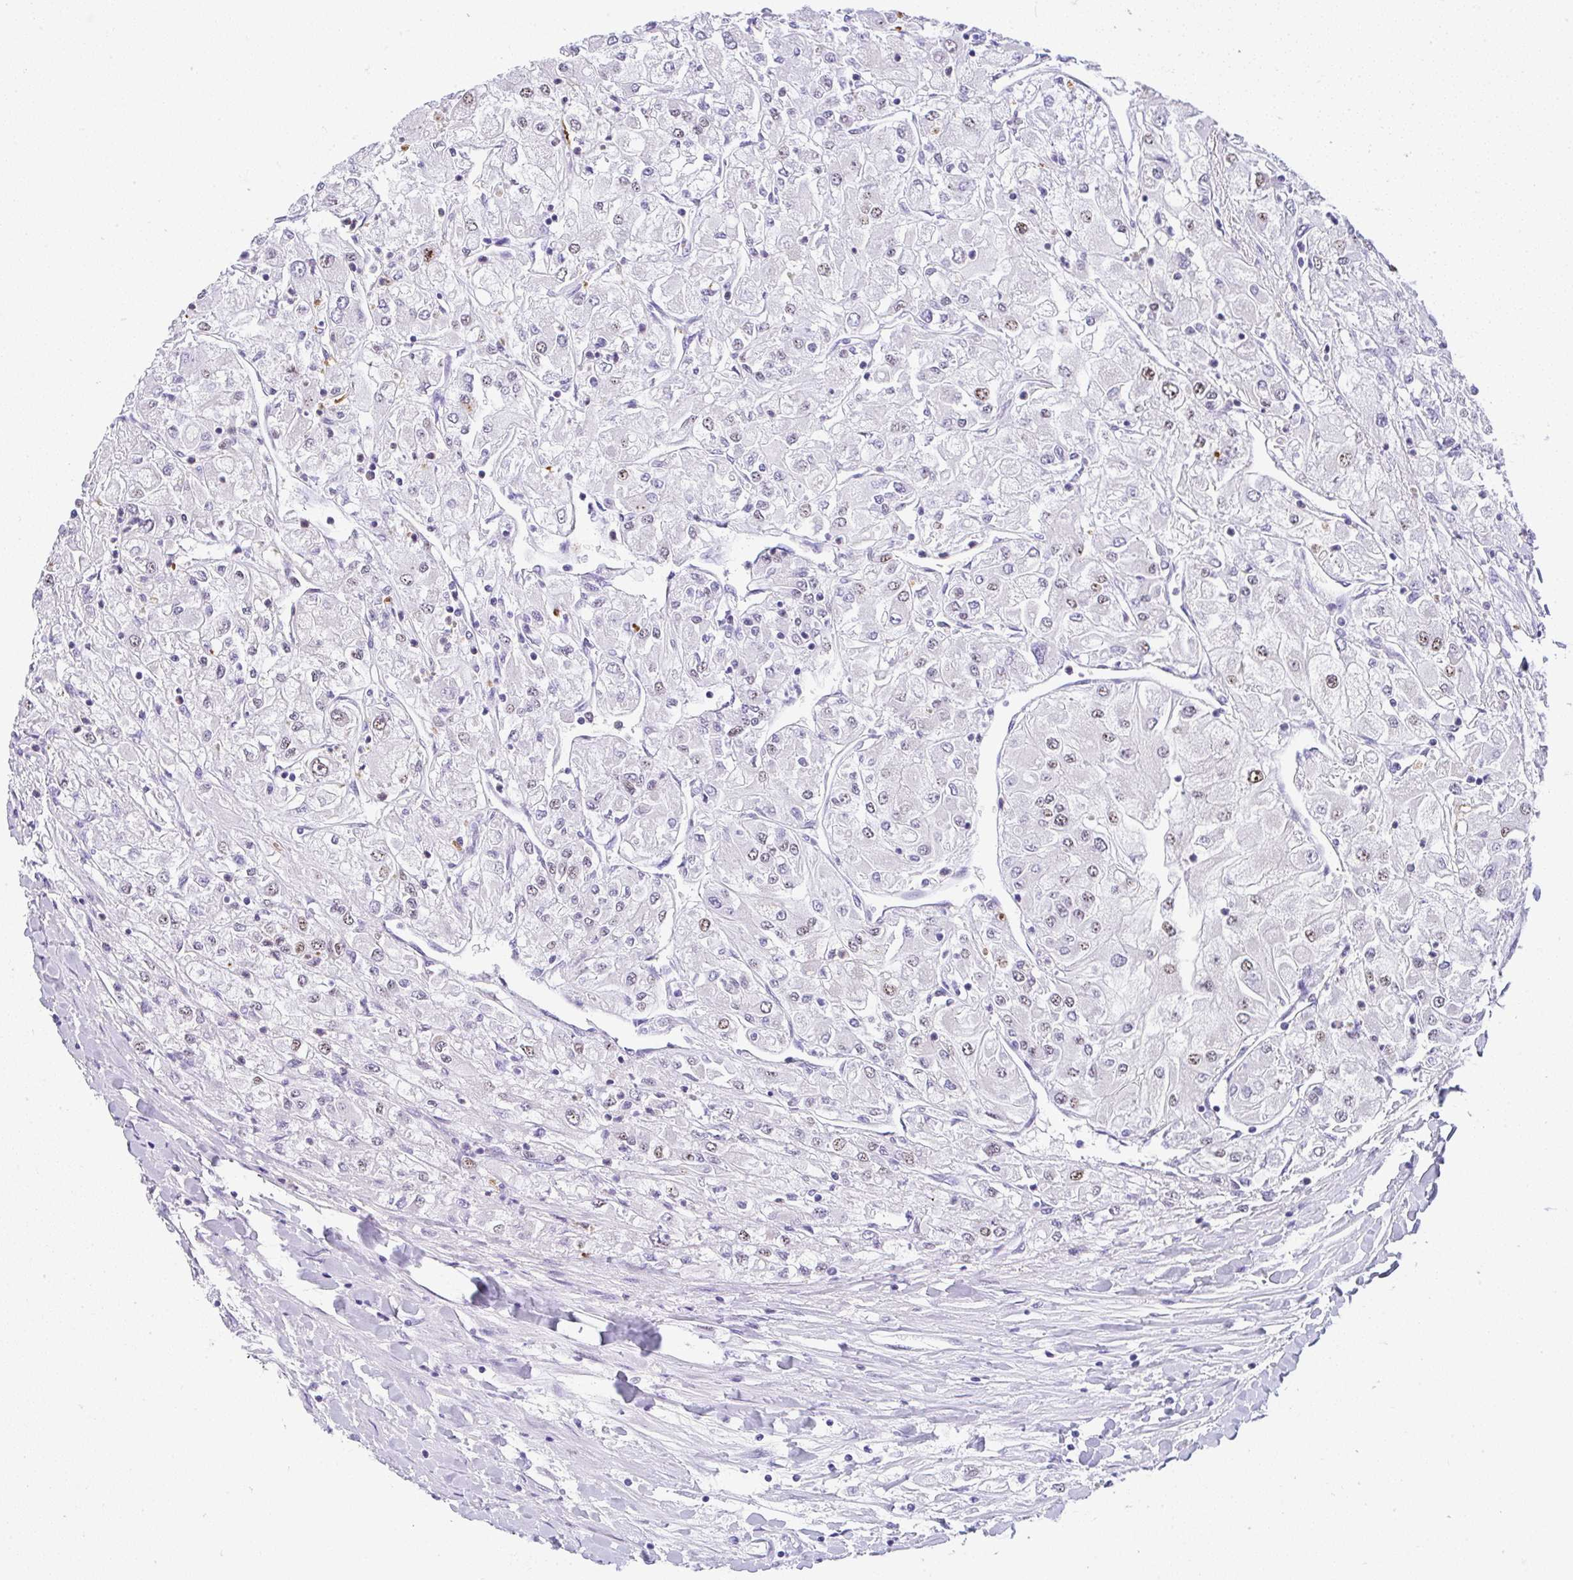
{"staining": {"intensity": "moderate", "quantity": "<25%", "location": "nuclear"}, "tissue": "renal cancer", "cell_type": "Tumor cells", "image_type": "cancer", "snomed": [{"axis": "morphology", "description": "Adenocarcinoma, NOS"}, {"axis": "topography", "description": "Kidney"}], "caption": "This is a histology image of immunohistochemistry (IHC) staining of renal cancer (adenocarcinoma), which shows moderate positivity in the nuclear of tumor cells.", "gene": "NR1D2", "patient": {"sex": "male", "age": 80}}